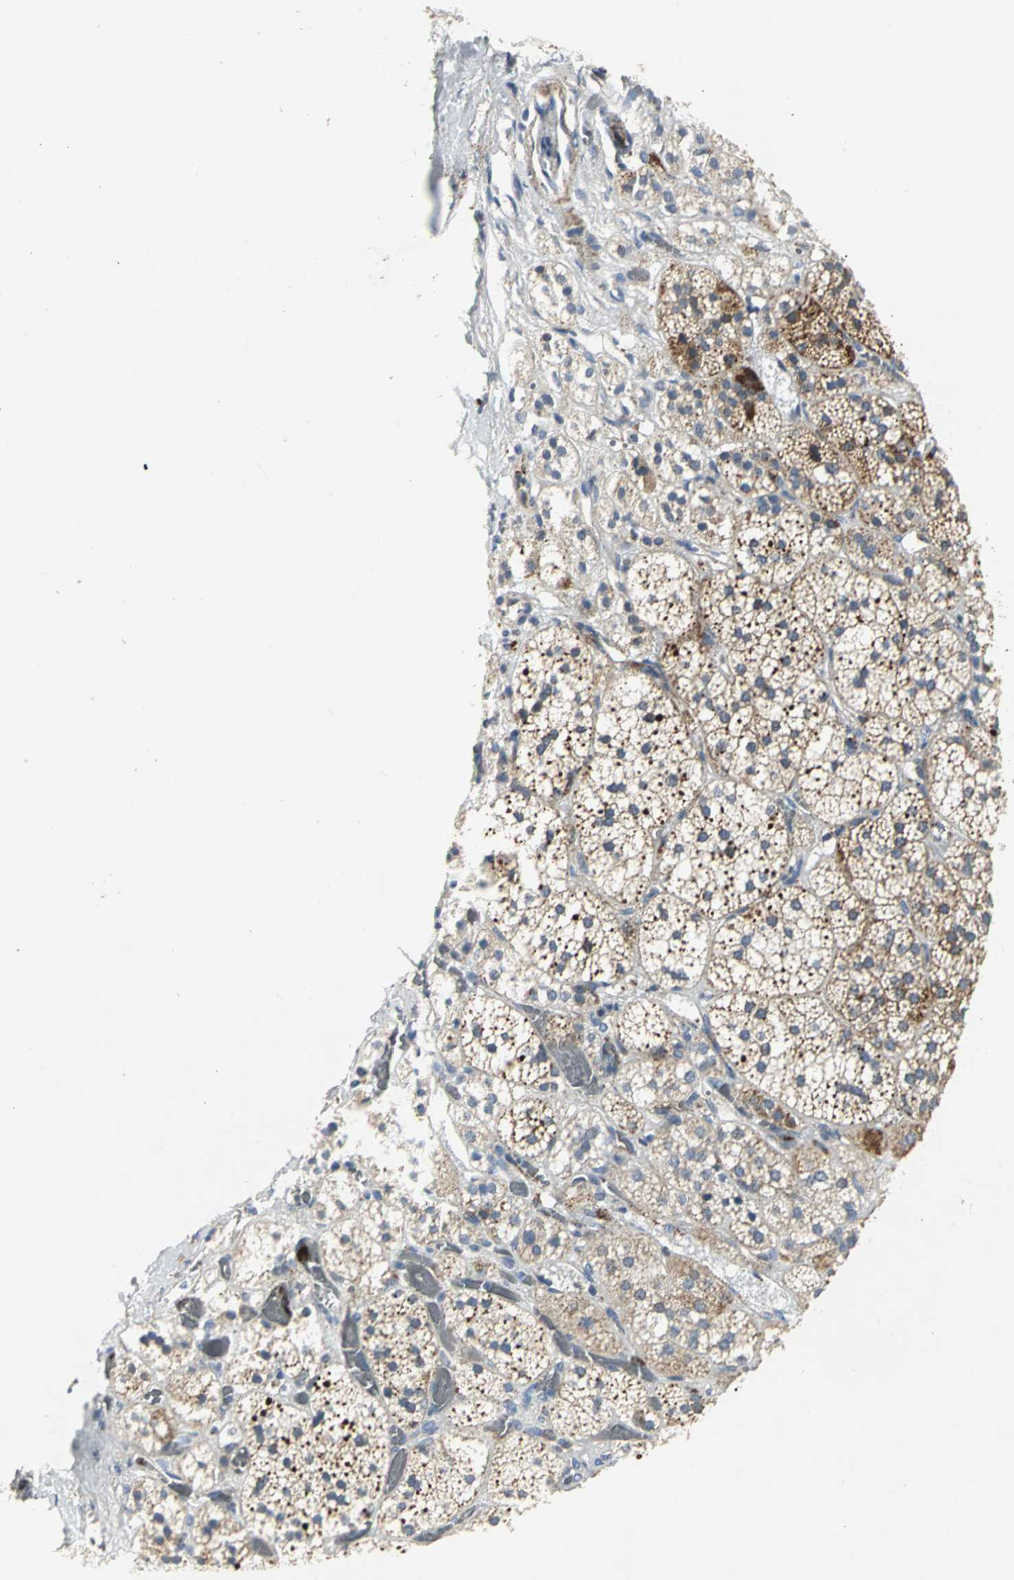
{"staining": {"intensity": "strong", "quantity": ">75%", "location": "cytoplasmic/membranous"}, "tissue": "adrenal gland", "cell_type": "Glandular cells", "image_type": "normal", "snomed": [{"axis": "morphology", "description": "Normal tissue, NOS"}, {"axis": "topography", "description": "Adrenal gland"}], "caption": "Immunohistochemistry (DAB (3,3'-diaminobenzidine)) staining of unremarkable human adrenal gland shows strong cytoplasmic/membranous protein expression in about >75% of glandular cells.", "gene": "SPPL2B", "patient": {"sex": "female", "age": 71}}